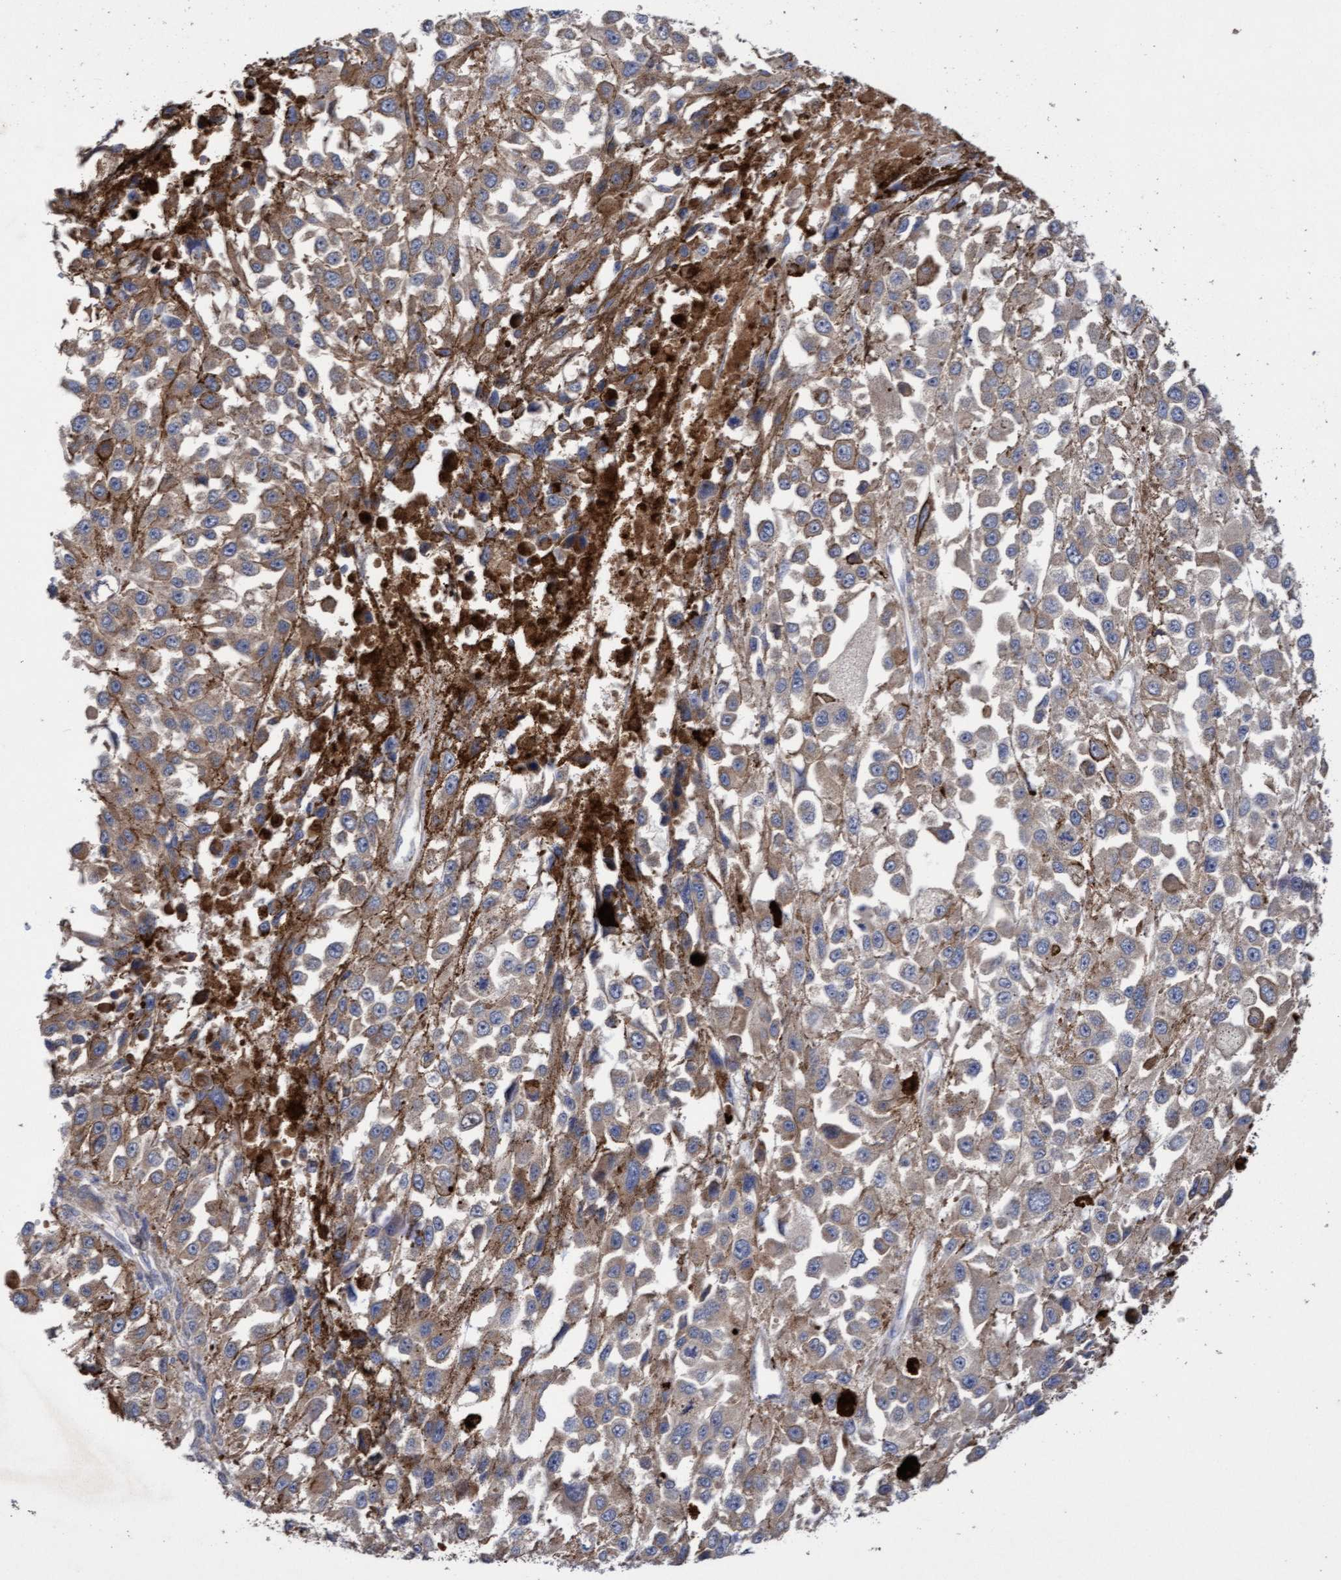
{"staining": {"intensity": "weak", "quantity": ">75%", "location": "cytoplasmic/membranous"}, "tissue": "melanoma", "cell_type": "Tumor cells", "image_type": "cancer", "snomed": [{"axis": "morphology", "description": "Malignant melanoma, Metastatic site"}, {"axis": "topography", "description": "Lymph node"}], "caption": "Melanoma stained for a protein reveals weak cytoplasmic/membranous positivity in tumor cells.", "gene": "ELP5", "patient": {"sex": "male", "age": 59}}